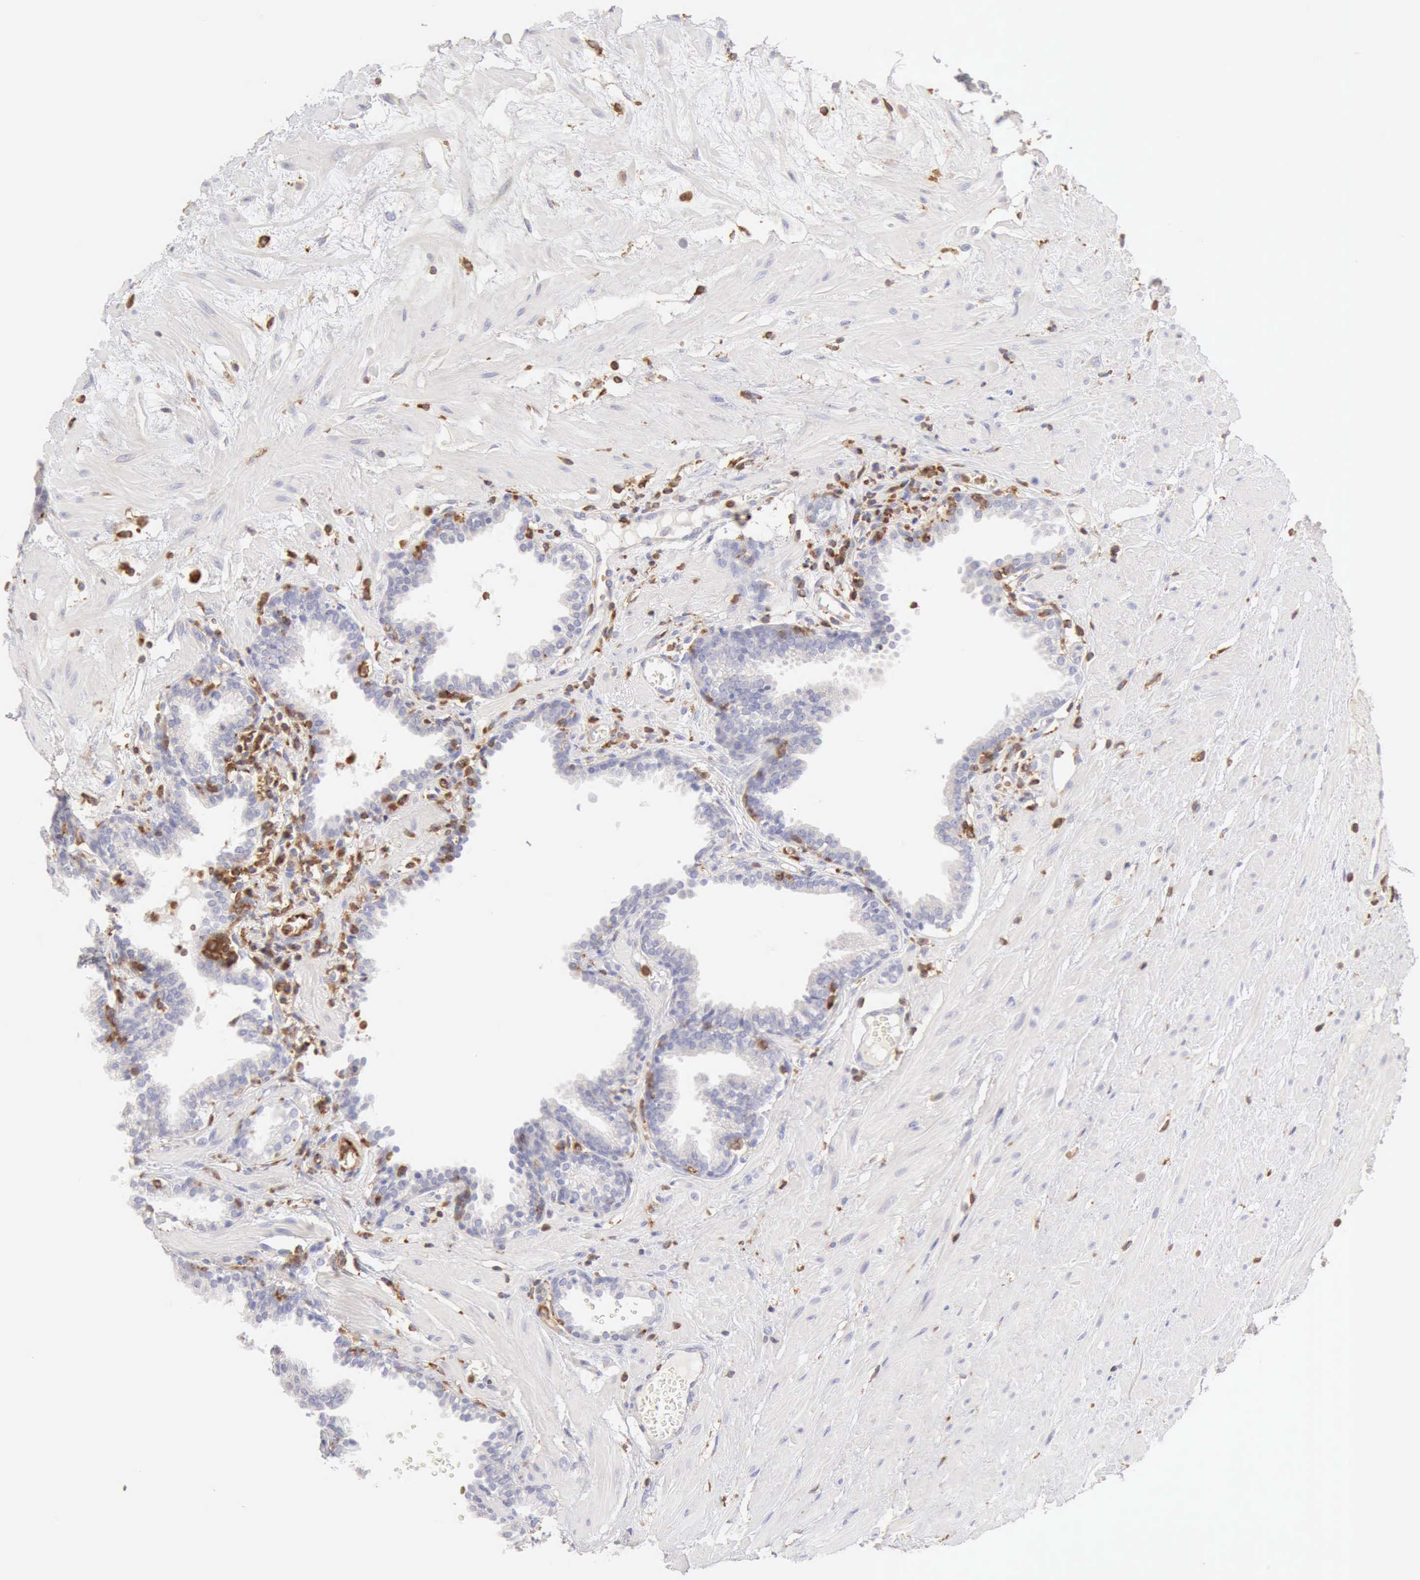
{"staining": {"intensity": "negative", "quantity": "none", "location": "none"}, "tissue": "prostate", "cell_type": "Glandular cells", "image_type": "normal", "snomed": [{"axis": "morphology", "description": "Normal tissue, NOS"}, {"axis": "topography", "description": "Prostate"}], "caption": "Glandular cells are negative for brown protein staining in benign prostate. The staining was performed using DAB (3,3'-diaminobenzidine) to visualize the protein expression in brown, while the nuclei were stained in blue with hematoxylin (Magnification: 20x).", "gene": "ARHGAP4", "patient": {"sex": "male", "age": 64}}